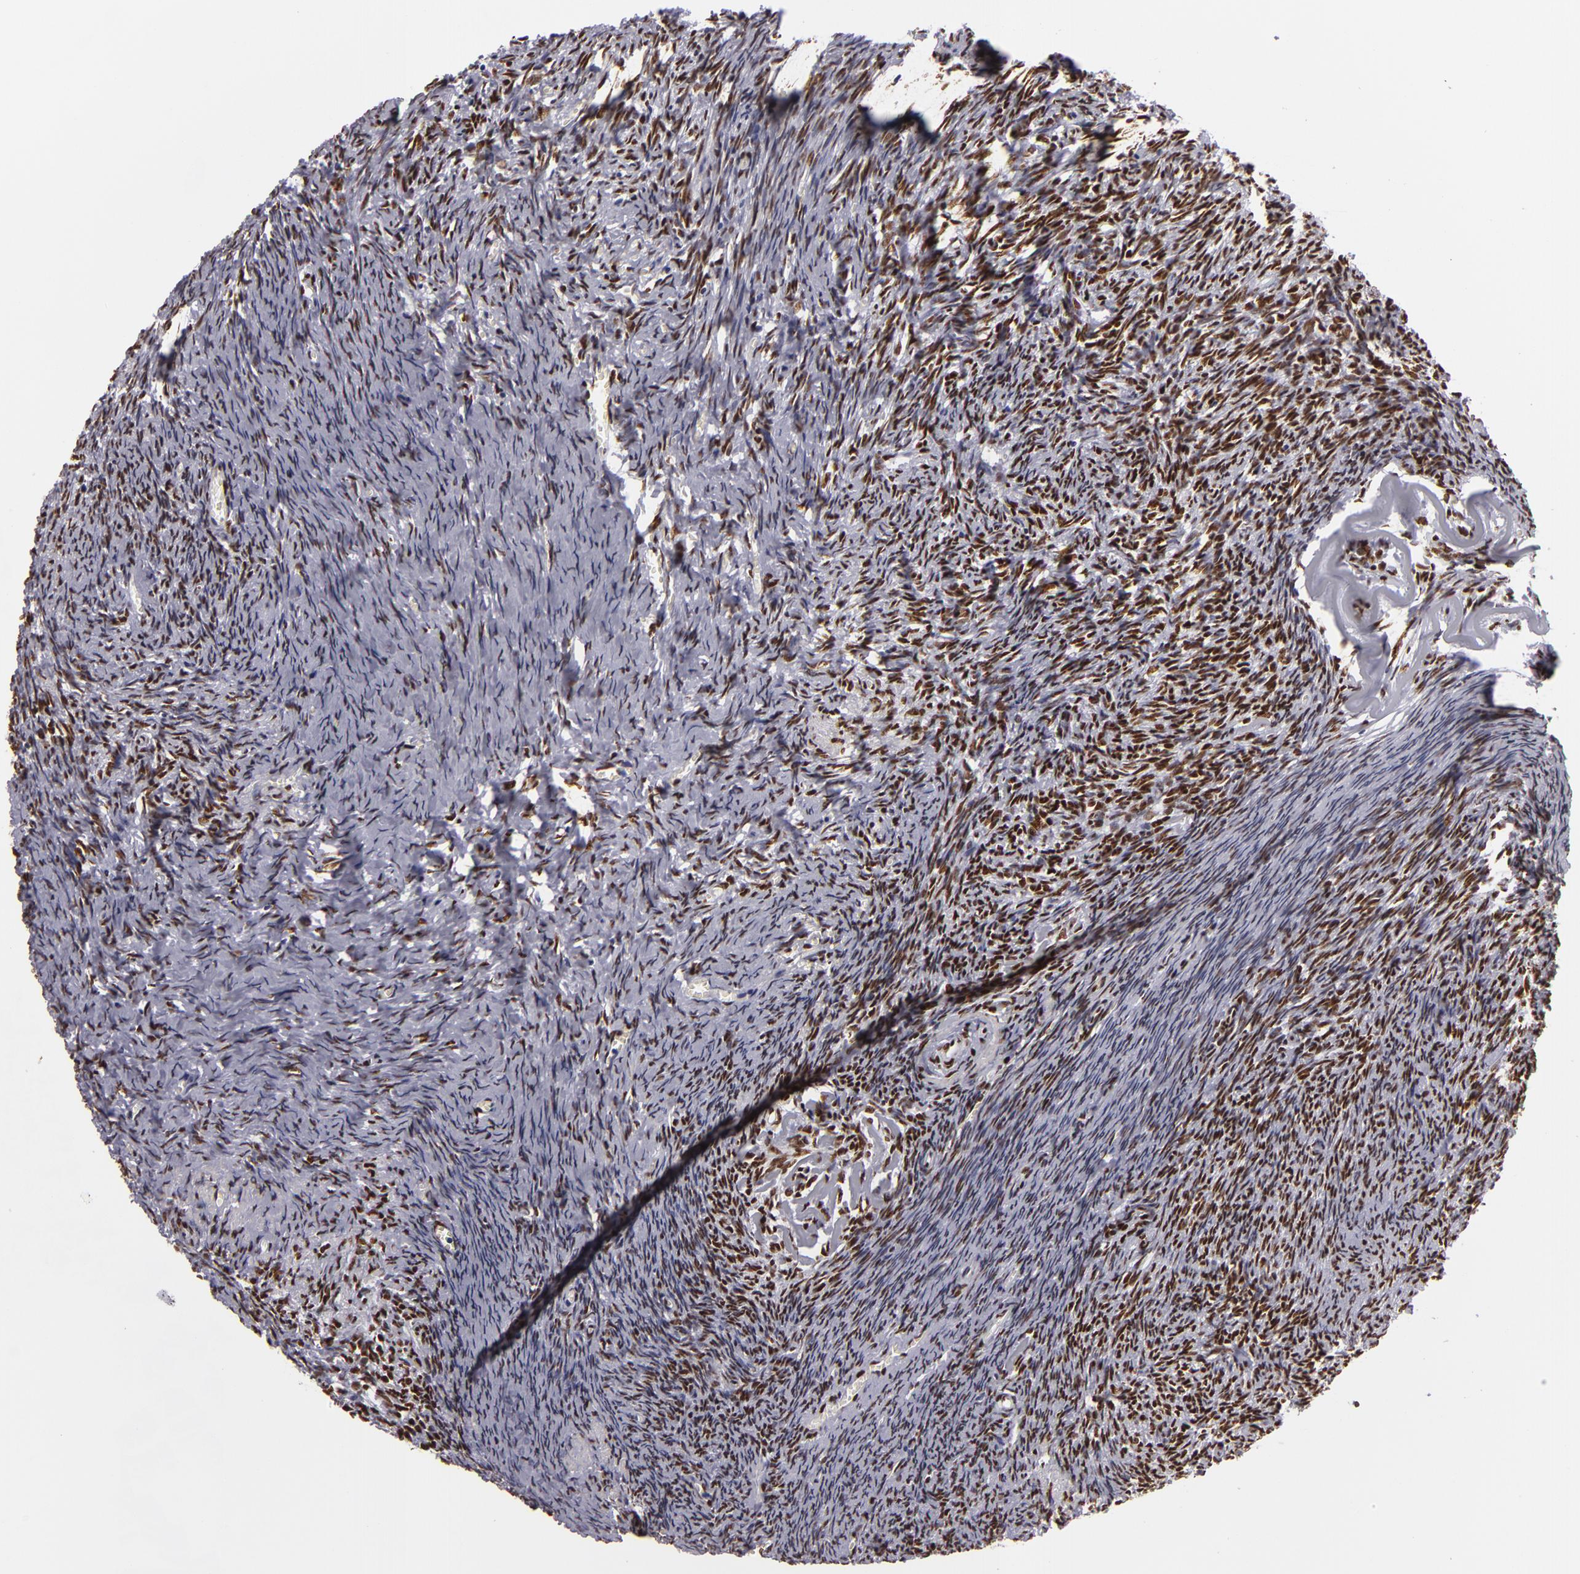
{"staining": {"intensity": "strong", "quantity": ">75%", "location": "nuclear"}, "tissue": "ovary", "cell_type": "Follicle cells", "image_type": "normal", "snomed": [{"axis": "morphology", "description": "Normal tissue, NOS"}, {"axis": "topography", "description": "Ovary"}], "caption": "A brown stain shows strong nuclear staining of a protein in follicle cells of normal human ovary. The staining was performed using DAB to visualize the protein expression in brown, while the nuclei were stained in blue with hematoxylin (Magnification: 20x).", "gene": "SAFB", "patient": {"sex": "female", "age": 54}}